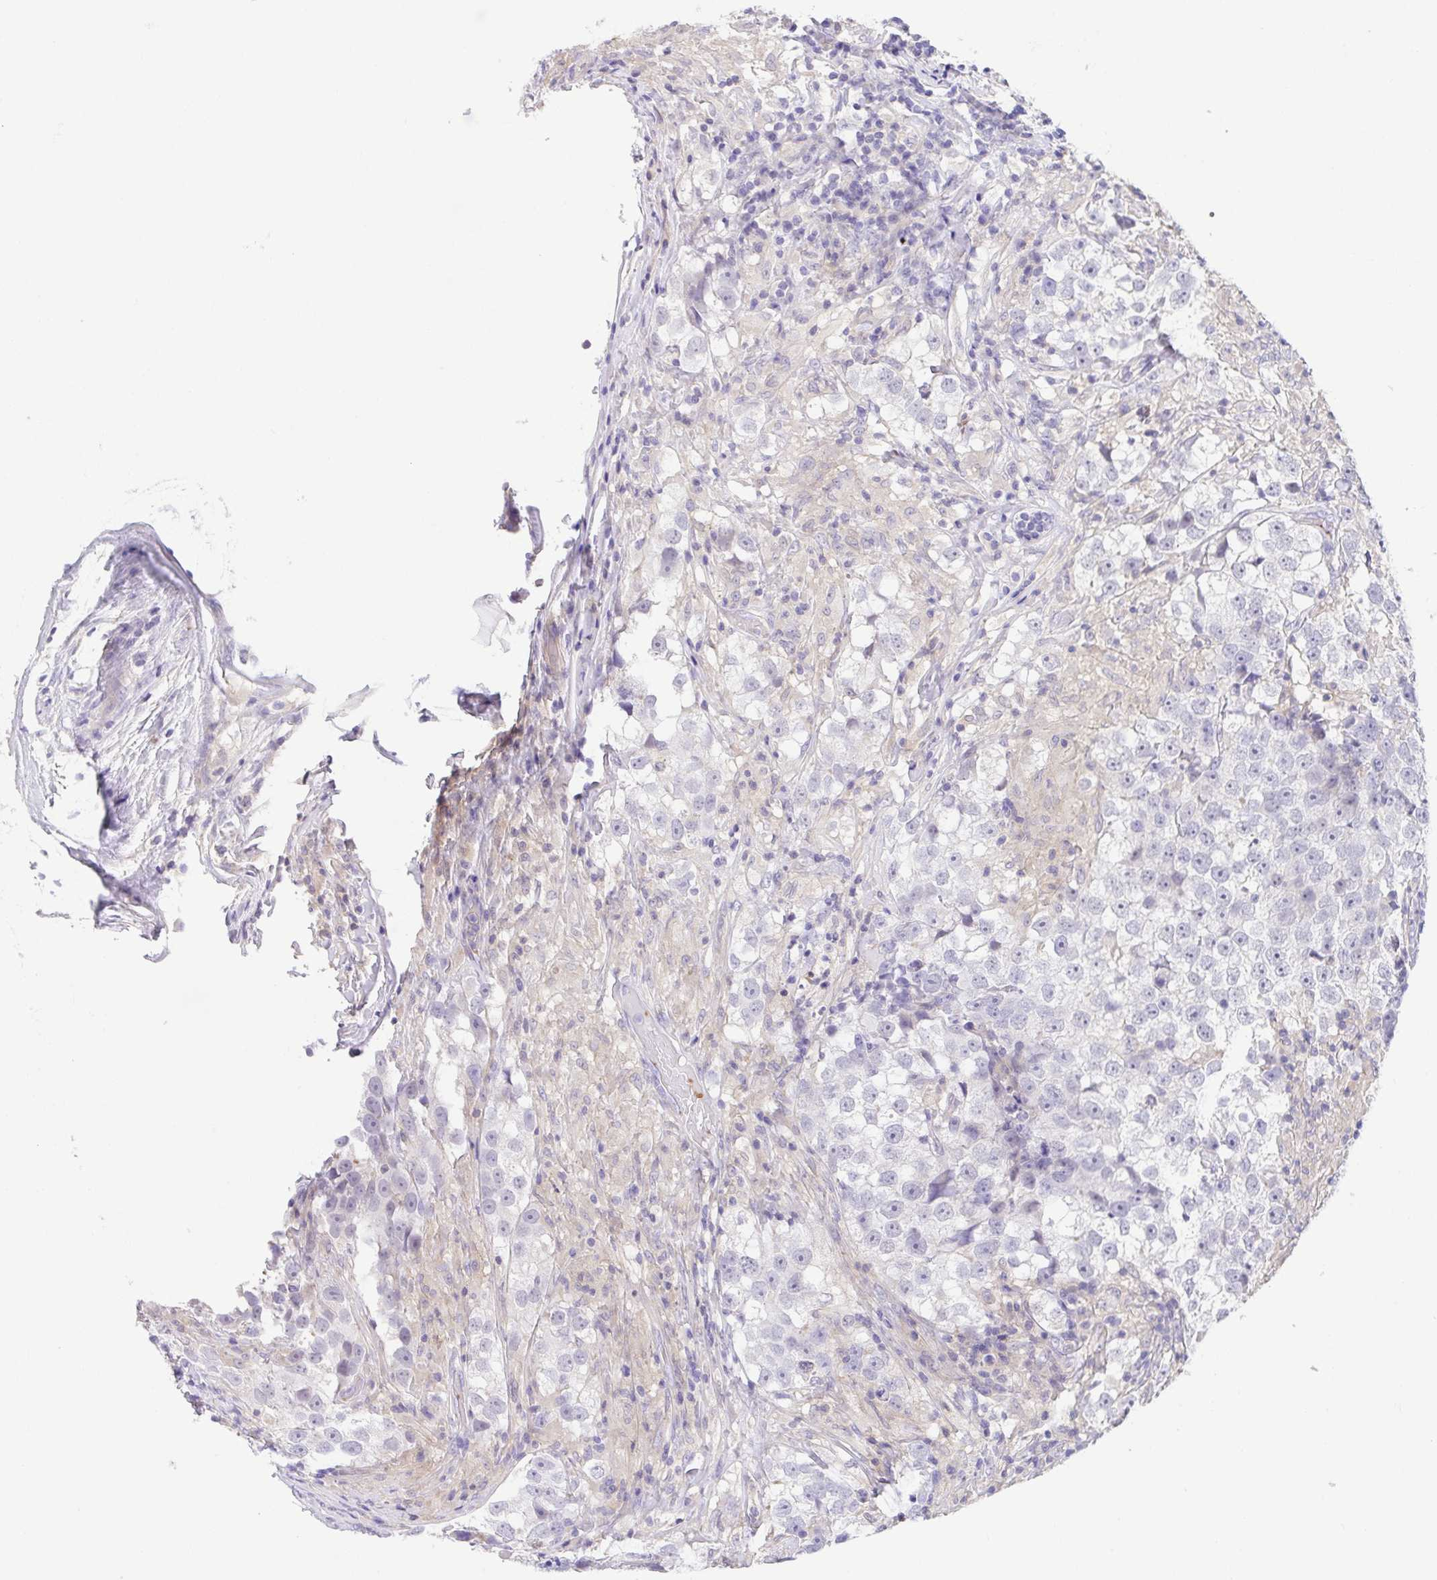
{"staining": {"intensity": "negative", "quantity": "none", "location": "none"}, "tissue": "testis cancer", "cell_type": "Tumor cells", "image_type": "cancer", "snomed": [{"axis": "morphology", "description": "Seminoma, NOS"}, {"axis": "topography", "description": "Testis"}], "caption": "Testis cancer (seminoma) was stained to show a protein in brown. There is no significant expression in tumor cells. Nuclei are stained in blue.", "gene": "PRR14L", "patient": {"sex": "male", "age": 46}}